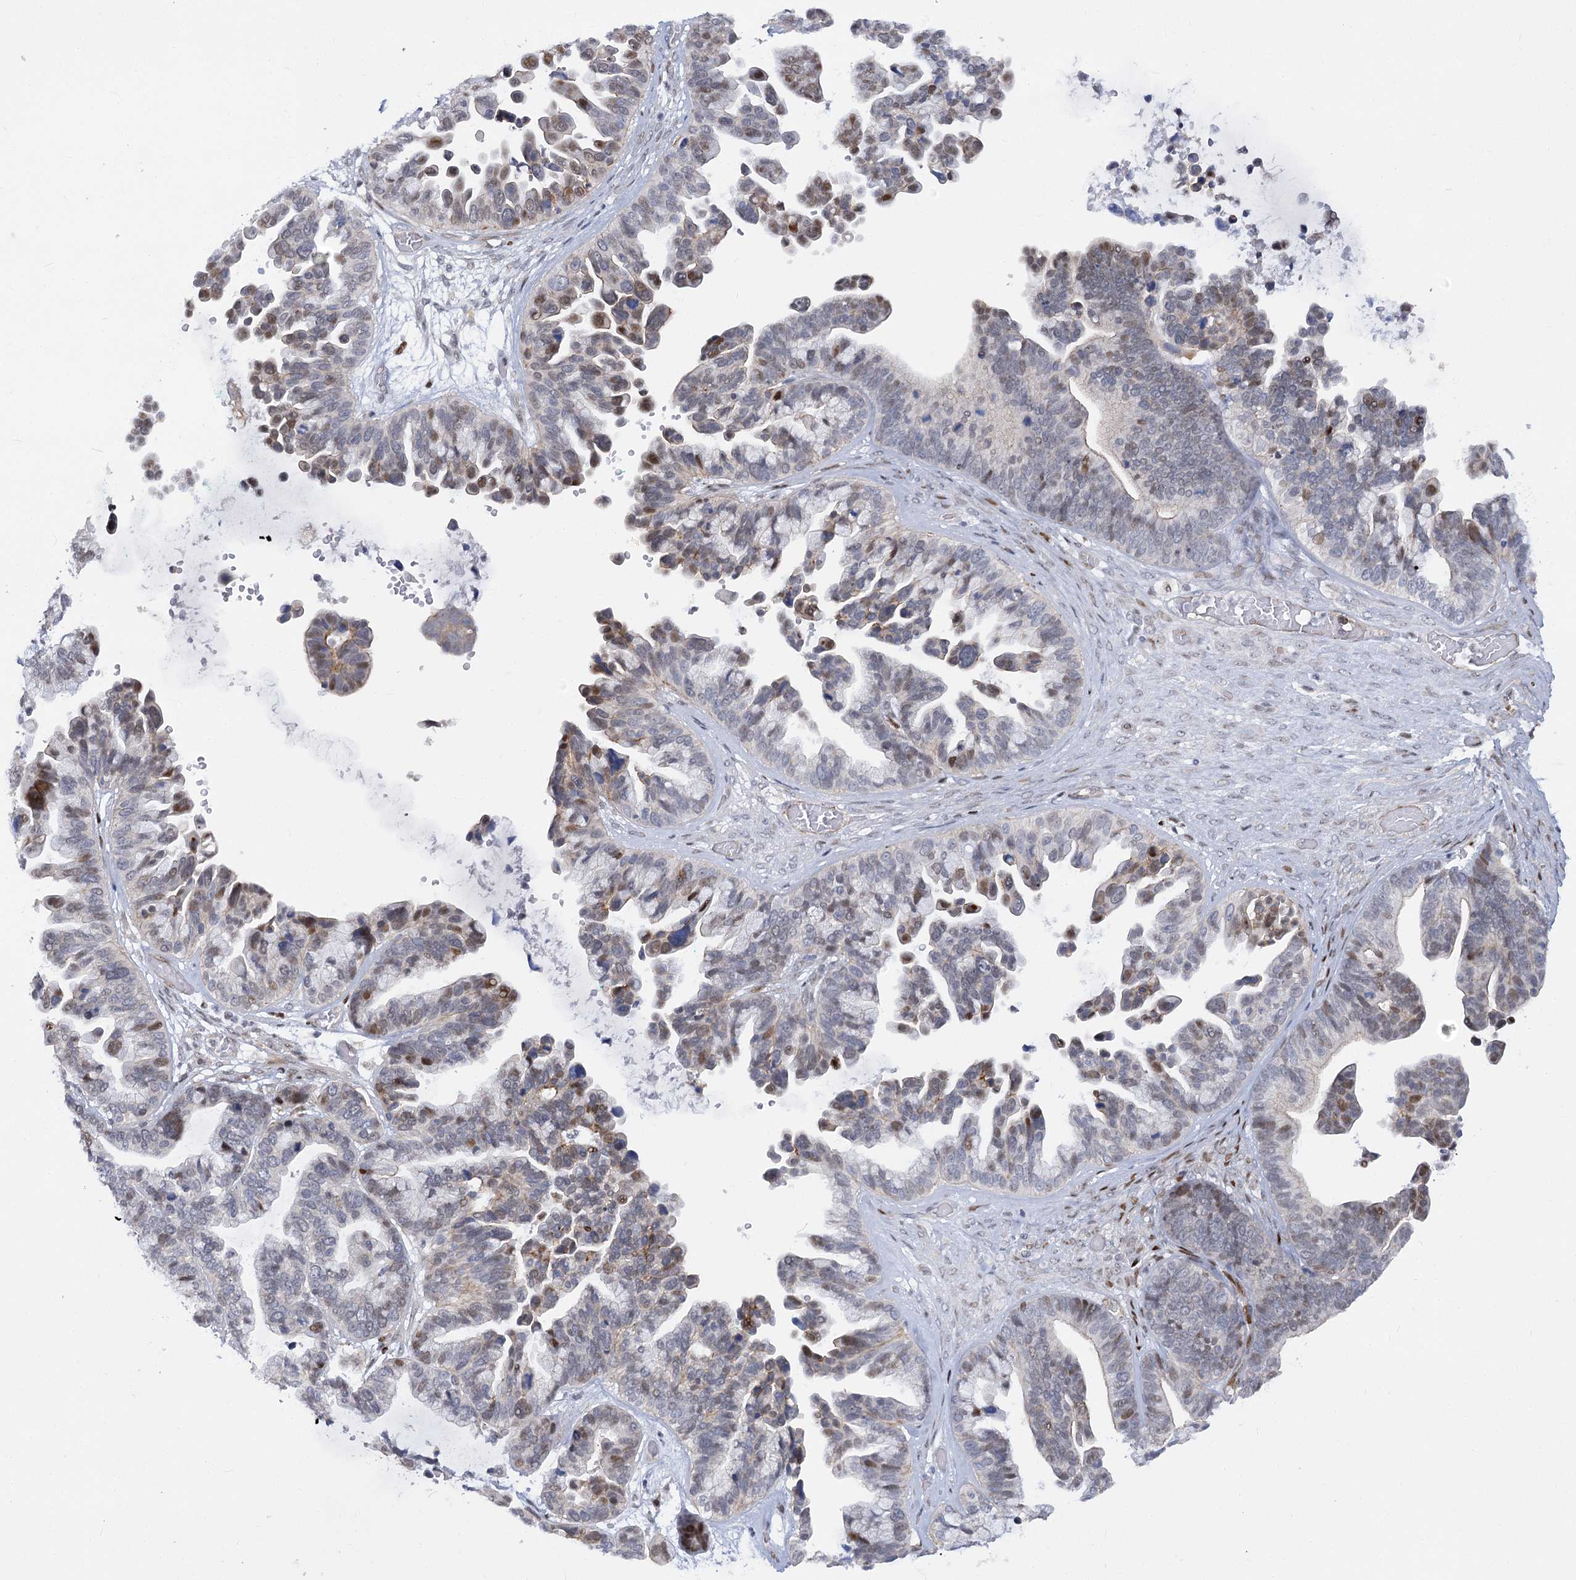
{"staining": {"intensity": "moderate", "quantity": "<25%", "location": "nuclear"}, "tissue": "ovarian cancer", "cell_type": "Tumor cells", "image_type": "cancer", "snomed": [{"axis": "morphology", "description": "Cystadenocarcinoma, serous, NOS"}, {"axis": "topography", "description": "Ovary"}], "caption": "An image of human ovarian cancer stained for a protein demonstrates moderate nuclear brown staining in tumor cells. The protein is stained brown, and the nuclei are stained in blue (DAB IHC with brightfield microscopy, high magnification).", "gene": "ARSI", "patient": {"sex": "female", "age": 56}}